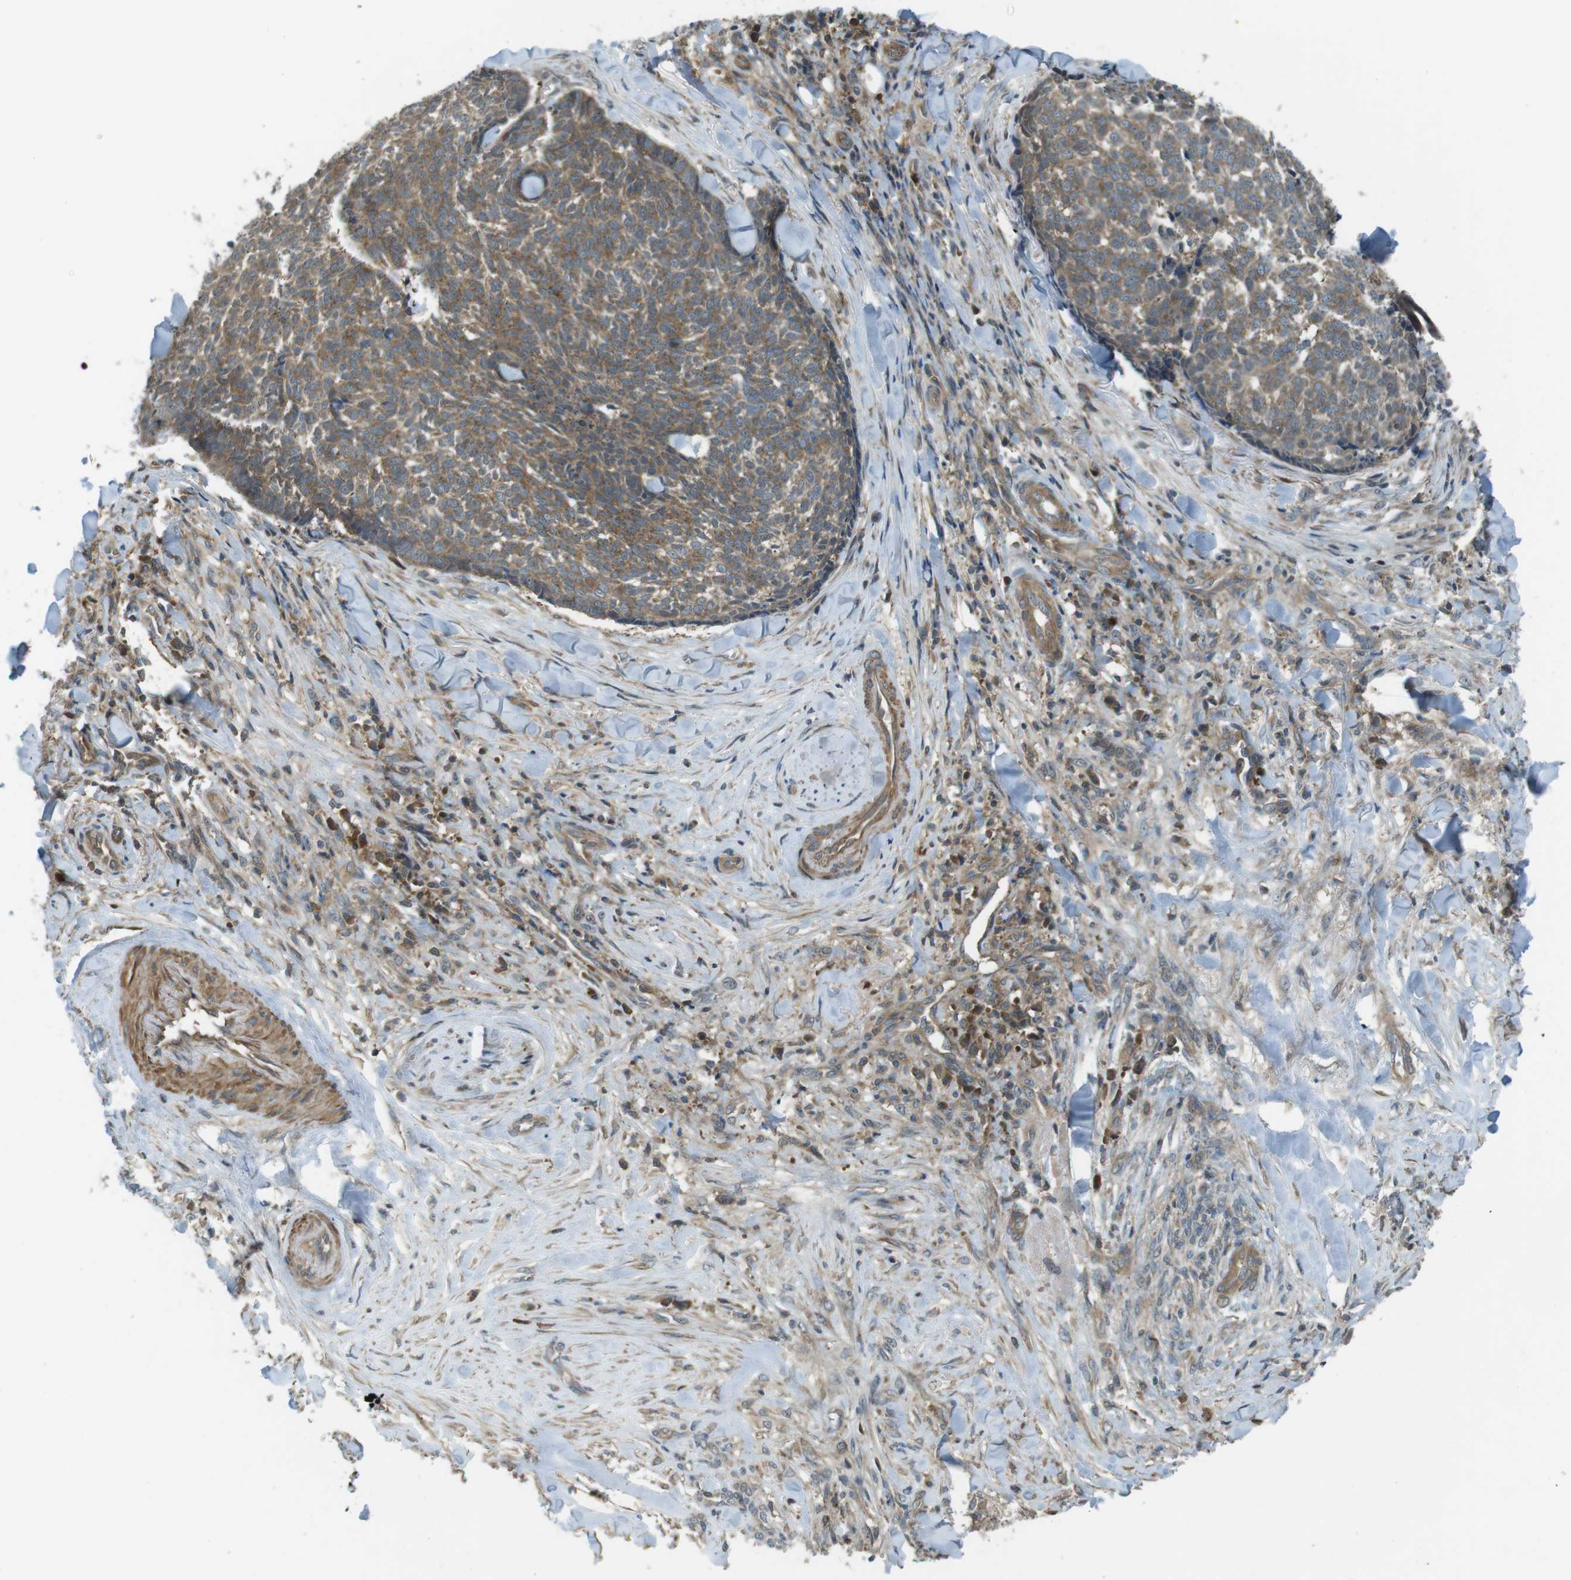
{"staining": {"intensity": "moderate", "quantity": ">75%", "location": "cytoplasmic/membranous"}, "tissue": "skin cancer", "cell_type": "Tumor cells", "image_type": "cancer", "snomed": [{"axis": "morphology", "description": "Basal cell carcinoma"}, {"axis": "topography", "description": "Skin"}], "caption": "Immunohistochemical staining of human skin basal cell carcinoma demonstrates moderate cytoplasmic/membranous protein expression in approximately >75% of tumor cells. The staining was performed using DAB (3,3'-diaminobenzidine), with brown indicating positive protein expression. Nuclei are stained blue with hematoxylin.", "gene": "LRRC3B", "patient": {"sex": "male", "age": 84}}